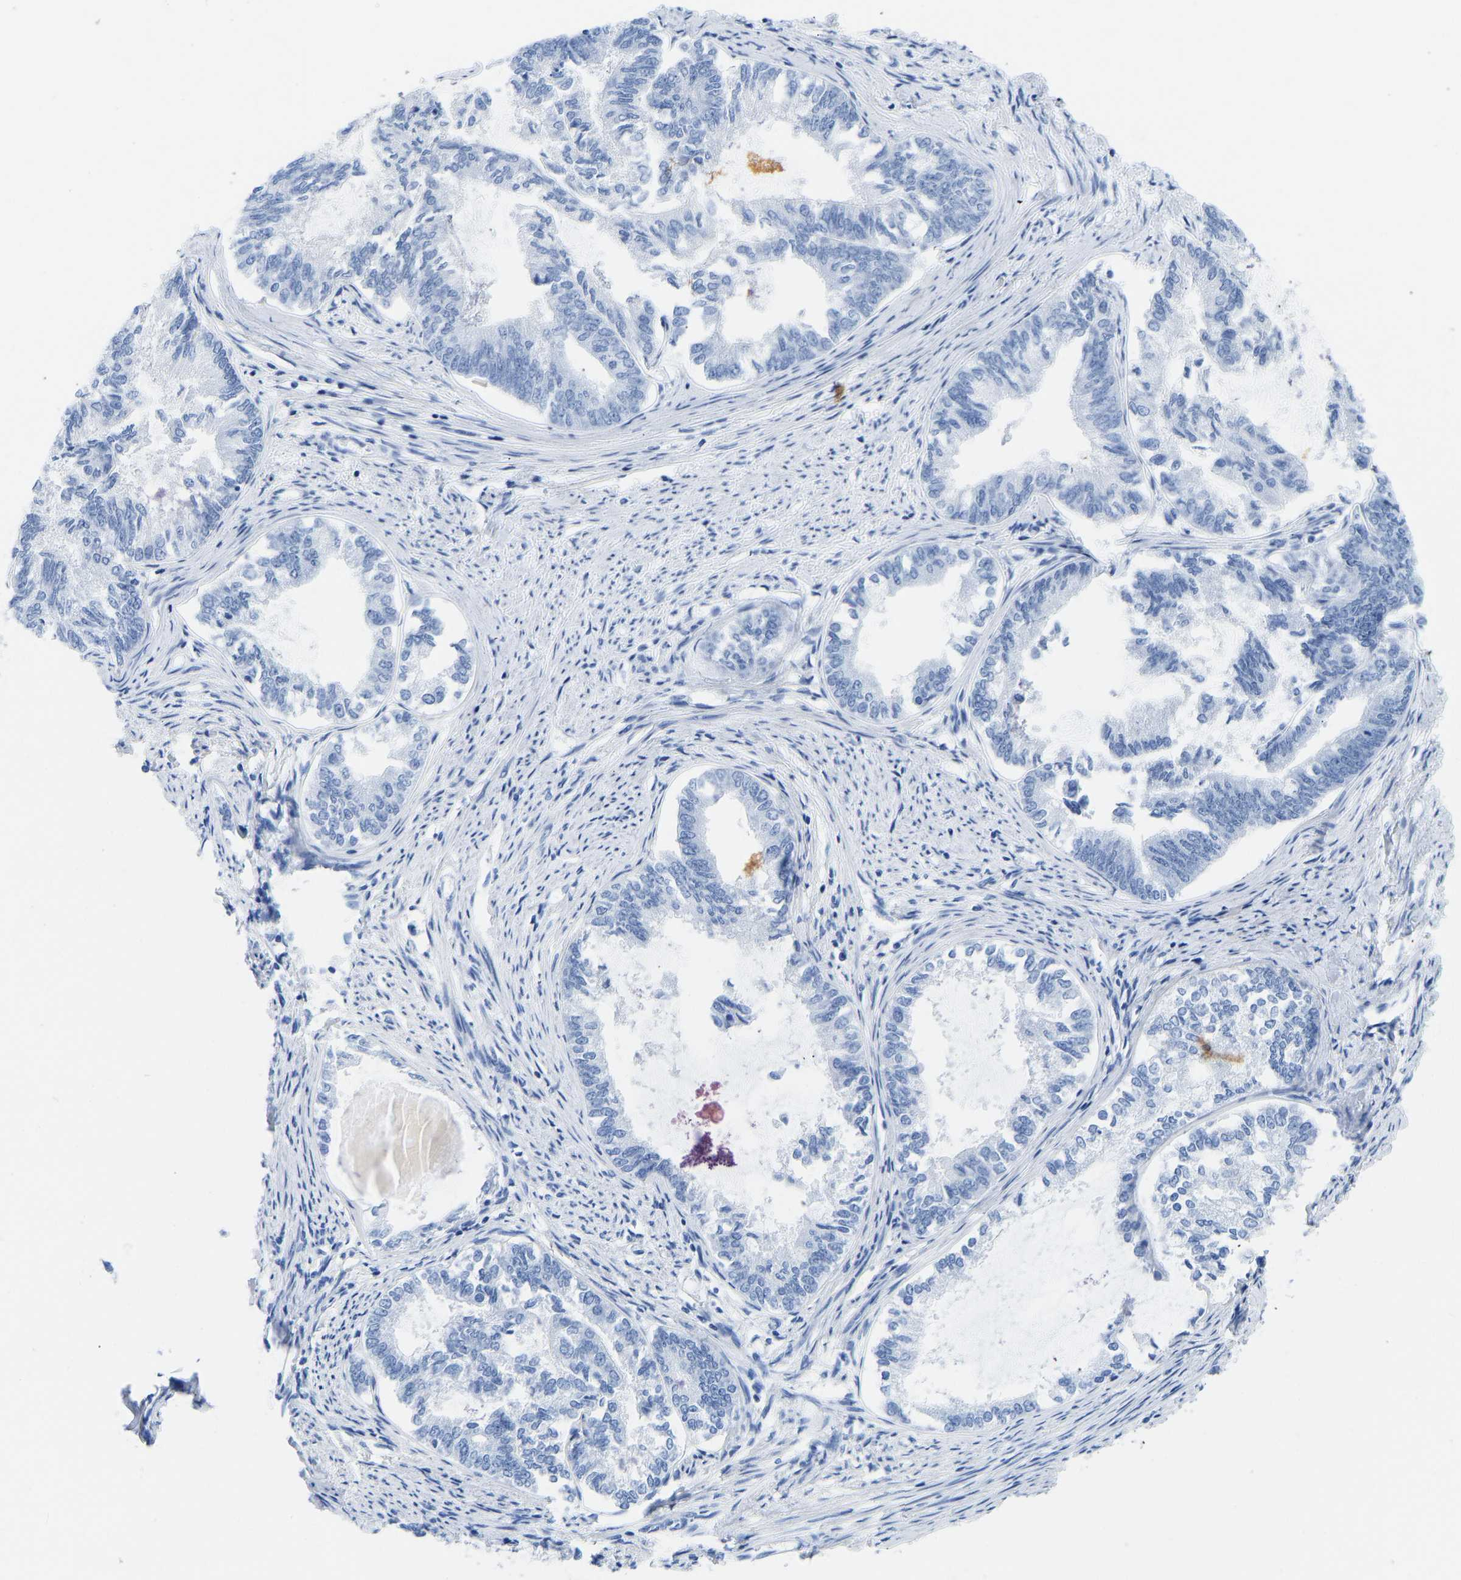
{"staining": {"intensity": "negative", "quantity": "none", "location": "none"}, "tissue": "endometrial cancer", "cell_type": "Tumor cells", "image_type": "cancer", "snomed": [{"axis": "morphology", "description": "Adenocarcinoma, NOS"}, {"axis": "topography", "description": "Endometrium"}], "caption": "This is a image of immunohistochemistry (IHC) staining of endometrial cancer, which shows no staining in tumor cells.", "gene": "ELMO2", "patient": {"sex": "female", "age": 86}}